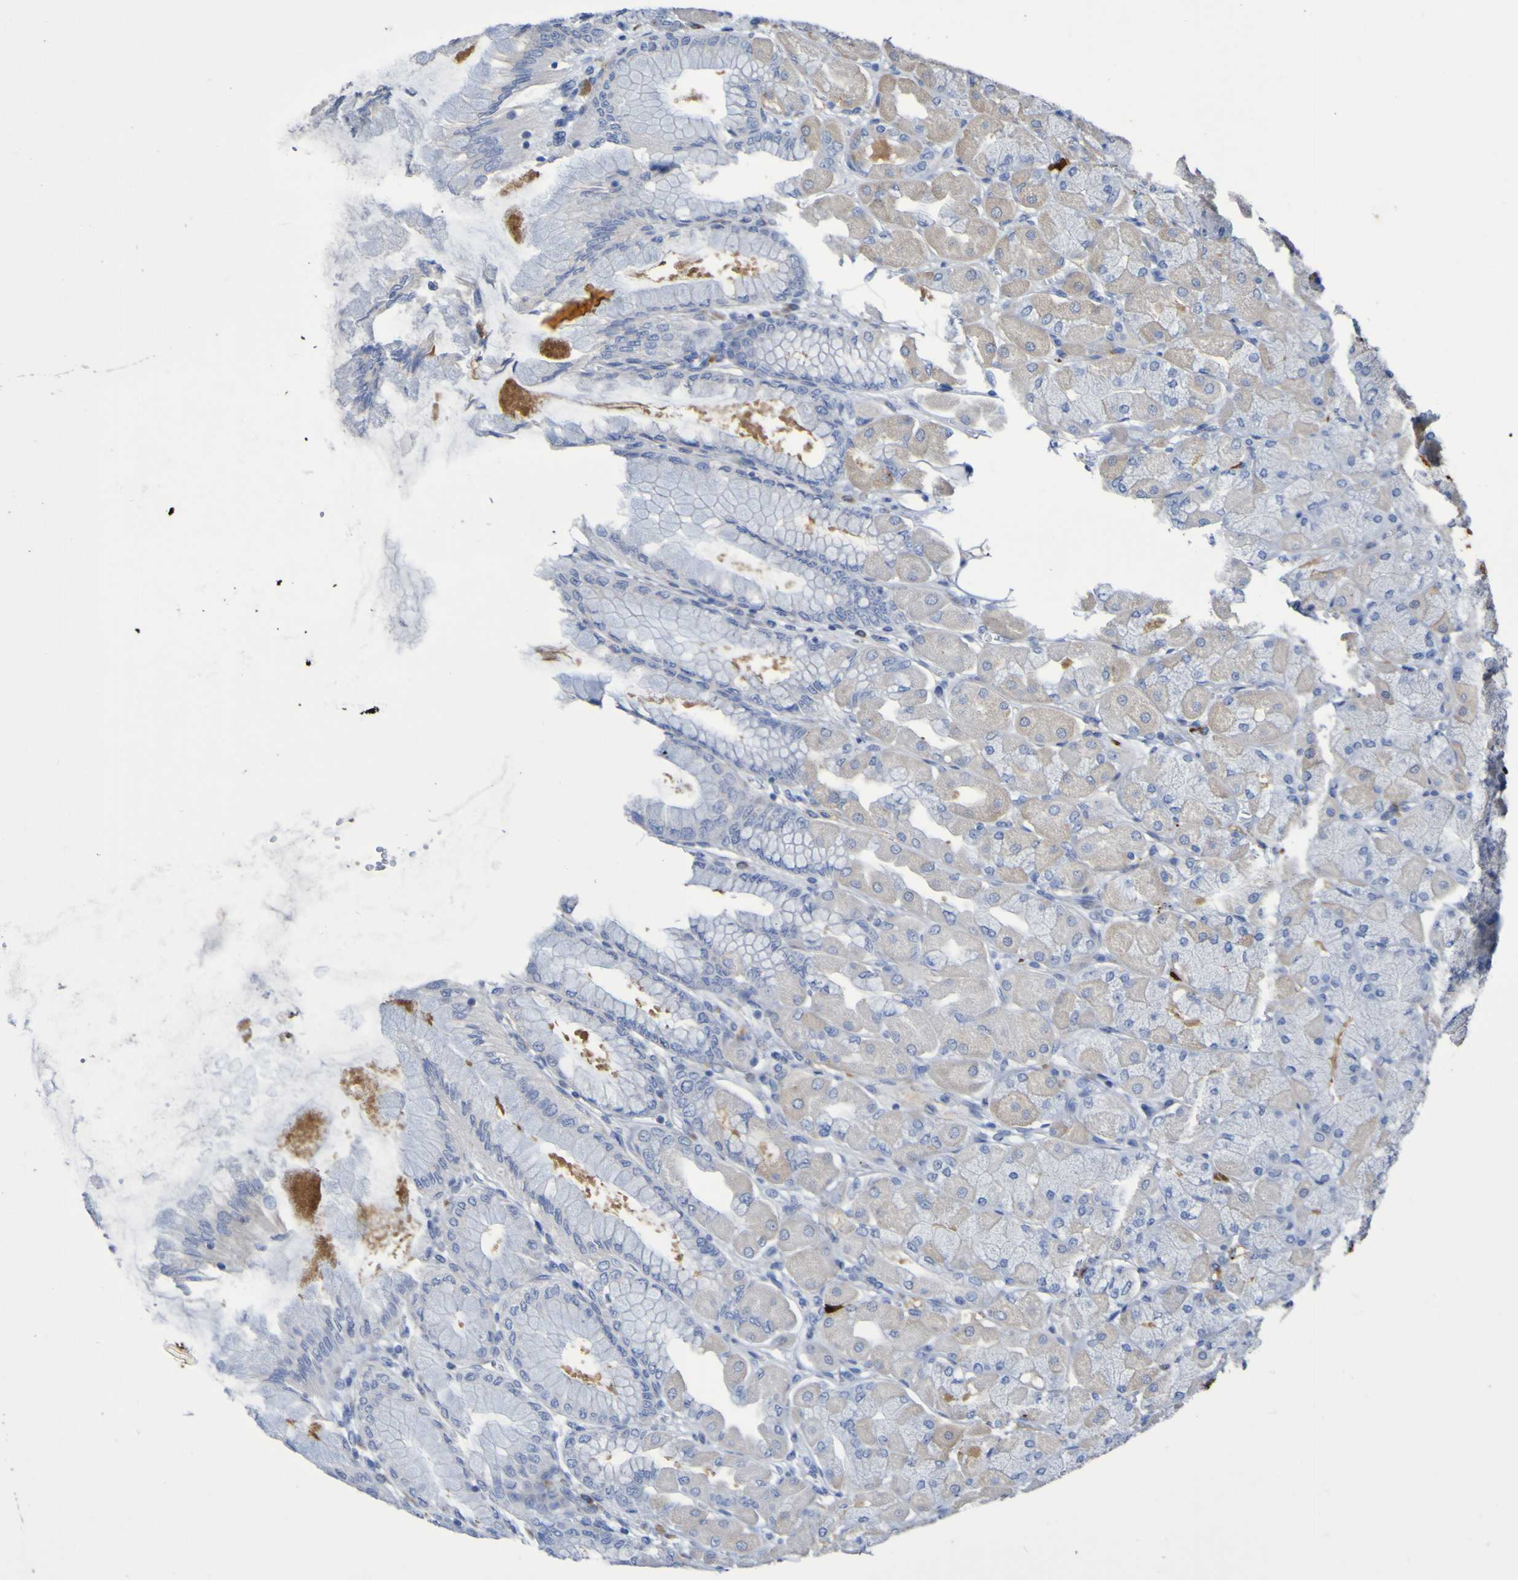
{"staining": {"intensity": "moderate", "quantity": "25%-75%", "location": "cytoplasmic/membranous"}, "tissue": "stomach", "cell_type": "Glandular cells", "image_type": "normal", "snomed": [{"axis": "morphology", "description": "Normal tissue, NOS"}, {"axis": "topography", "description": "Stomach, upper"}], "caption": "Human stomach stained for a protein (brown) displays moderate cytoplasmic/membranous positive expression in about 25%-75% of glandular cells.", "gene": "C11orf24", "patient": {"sex": "female", "age": 56}}